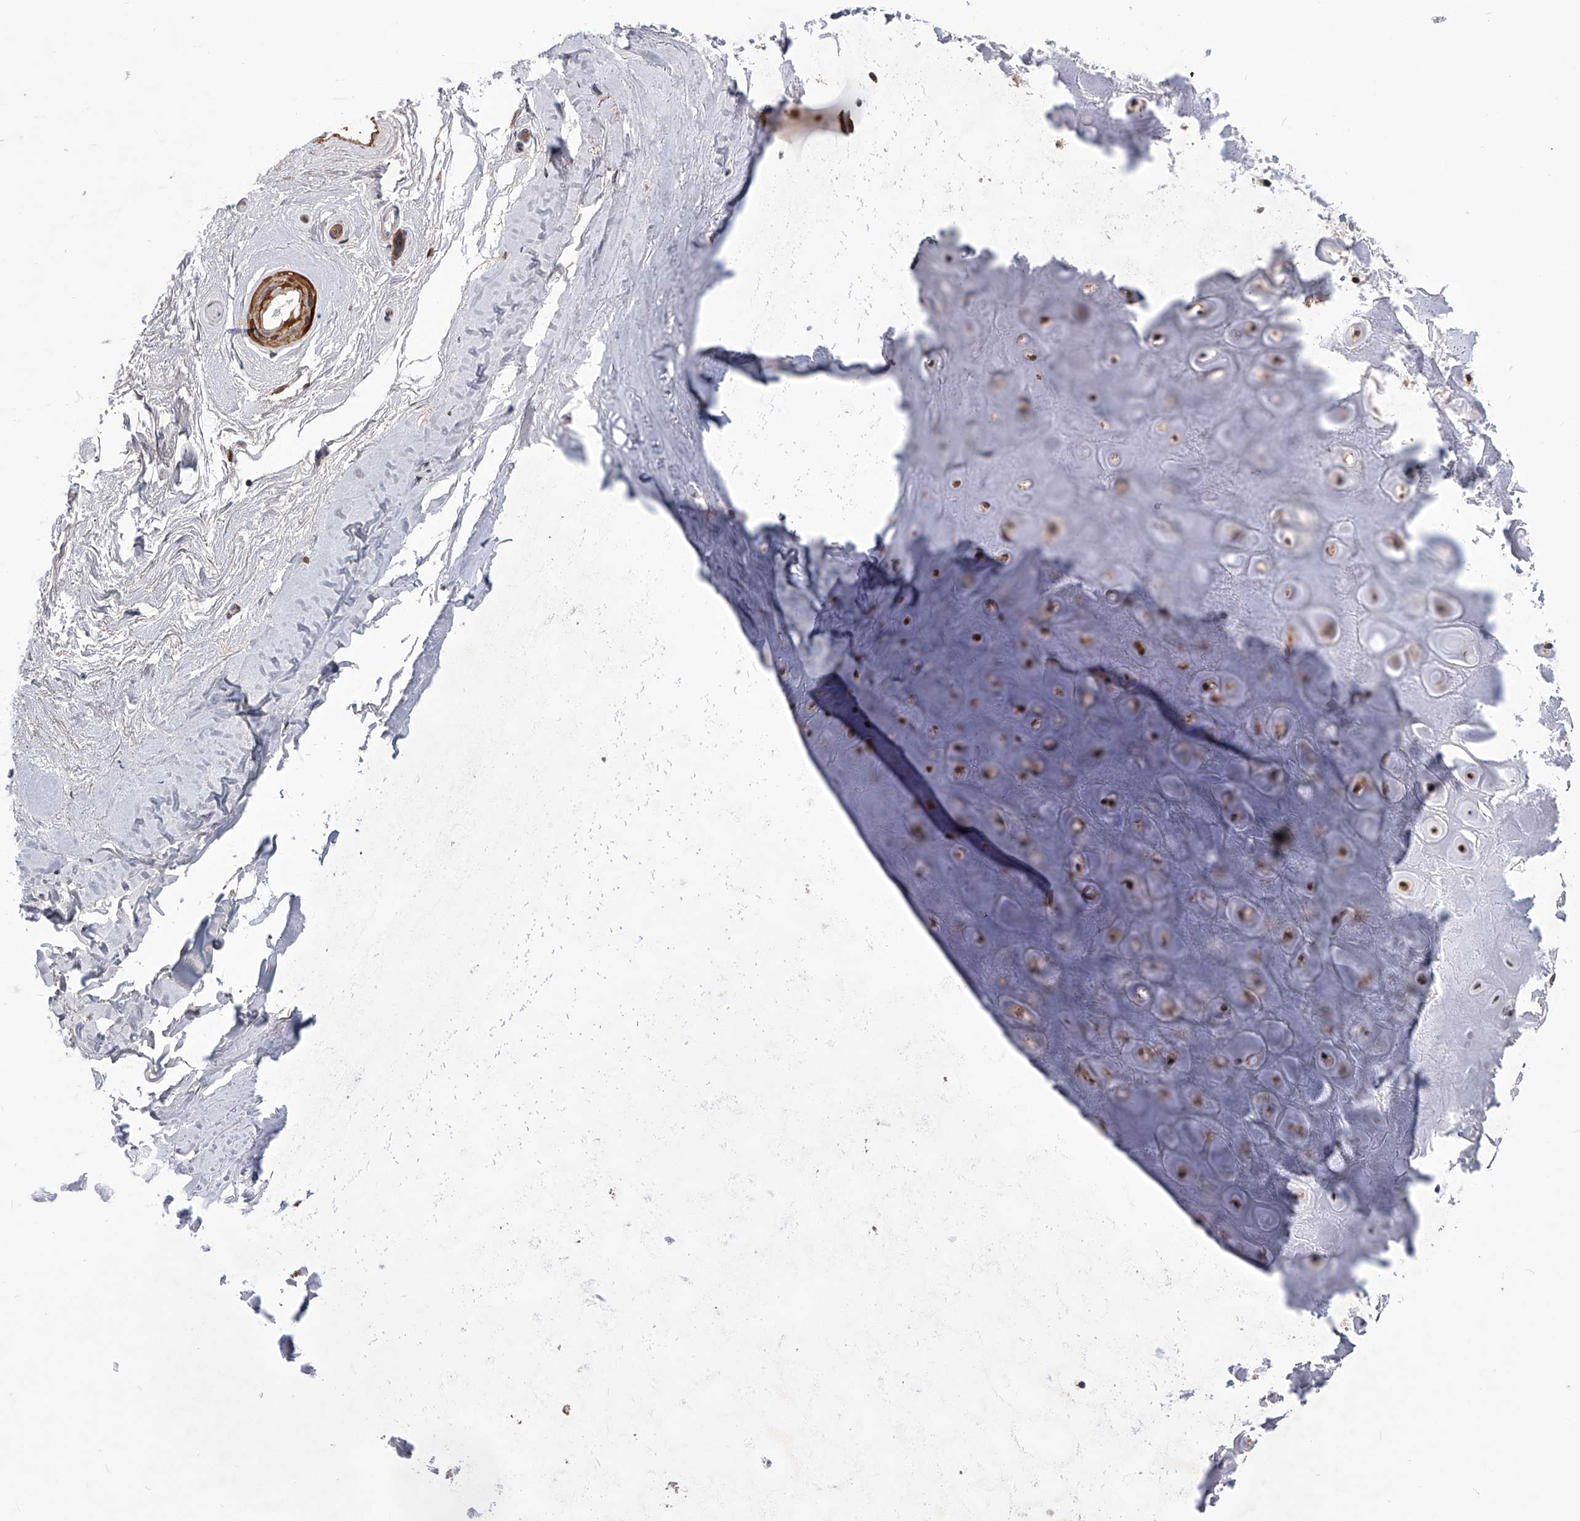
{"staining": {"intensity": "negative", "quantity": "none", "location": "none"}, "tissue": "adipose tissue", "cell_type": "Adipocytes", "image_type": "normal", "snomed": [{"axis": "morphology", "description": "Normal tissue, NOS"}, {"axis": "morphology", "description": "Basal cell carcinoma"}, {"axis": "topography", "description": "Skin"}], "caption": "DAB immunohistochemical staining of benign human adipose tissue demonstrates no significant positivity in adipocytes.", "gene": "CUL7", "patient": {"sex": "female", "age": 89}}